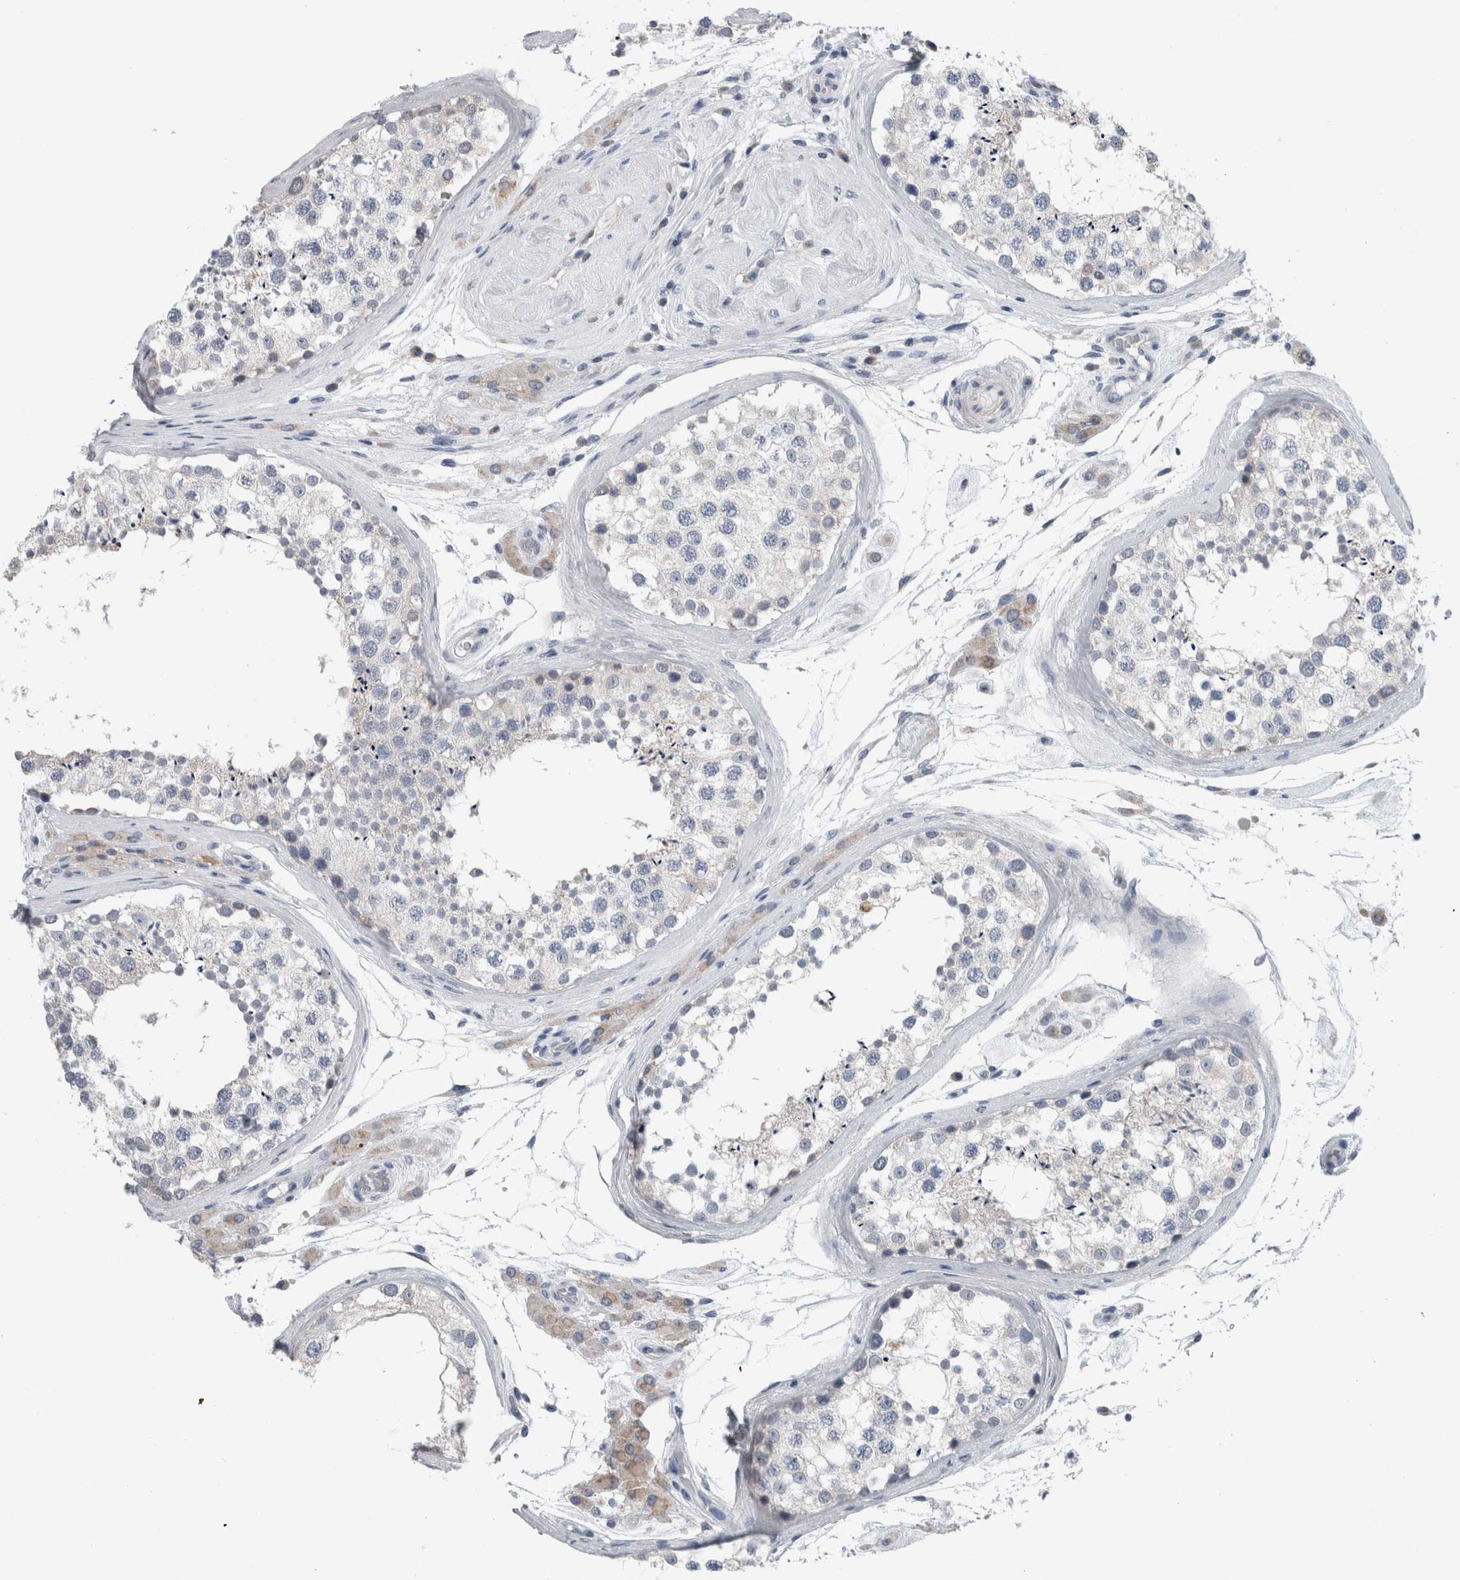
{"staining": {"intensity": "negative", "quantity": "none", "location": "none"}, "tissue": "testis", "cell_type": "Cells in seminiferous ducts", "image_type": "normal", "snomed": [{"axis": "morphology", "description": "Normal tissue, NOS"}, {"axis": "topography", "description": "Testis"}], "caption": "The micrograph exhibits no significant staining in cells in seminiferous ducts of testis.", "gene": "CRNN", "patient": {"sex": "male", "age": 46}}